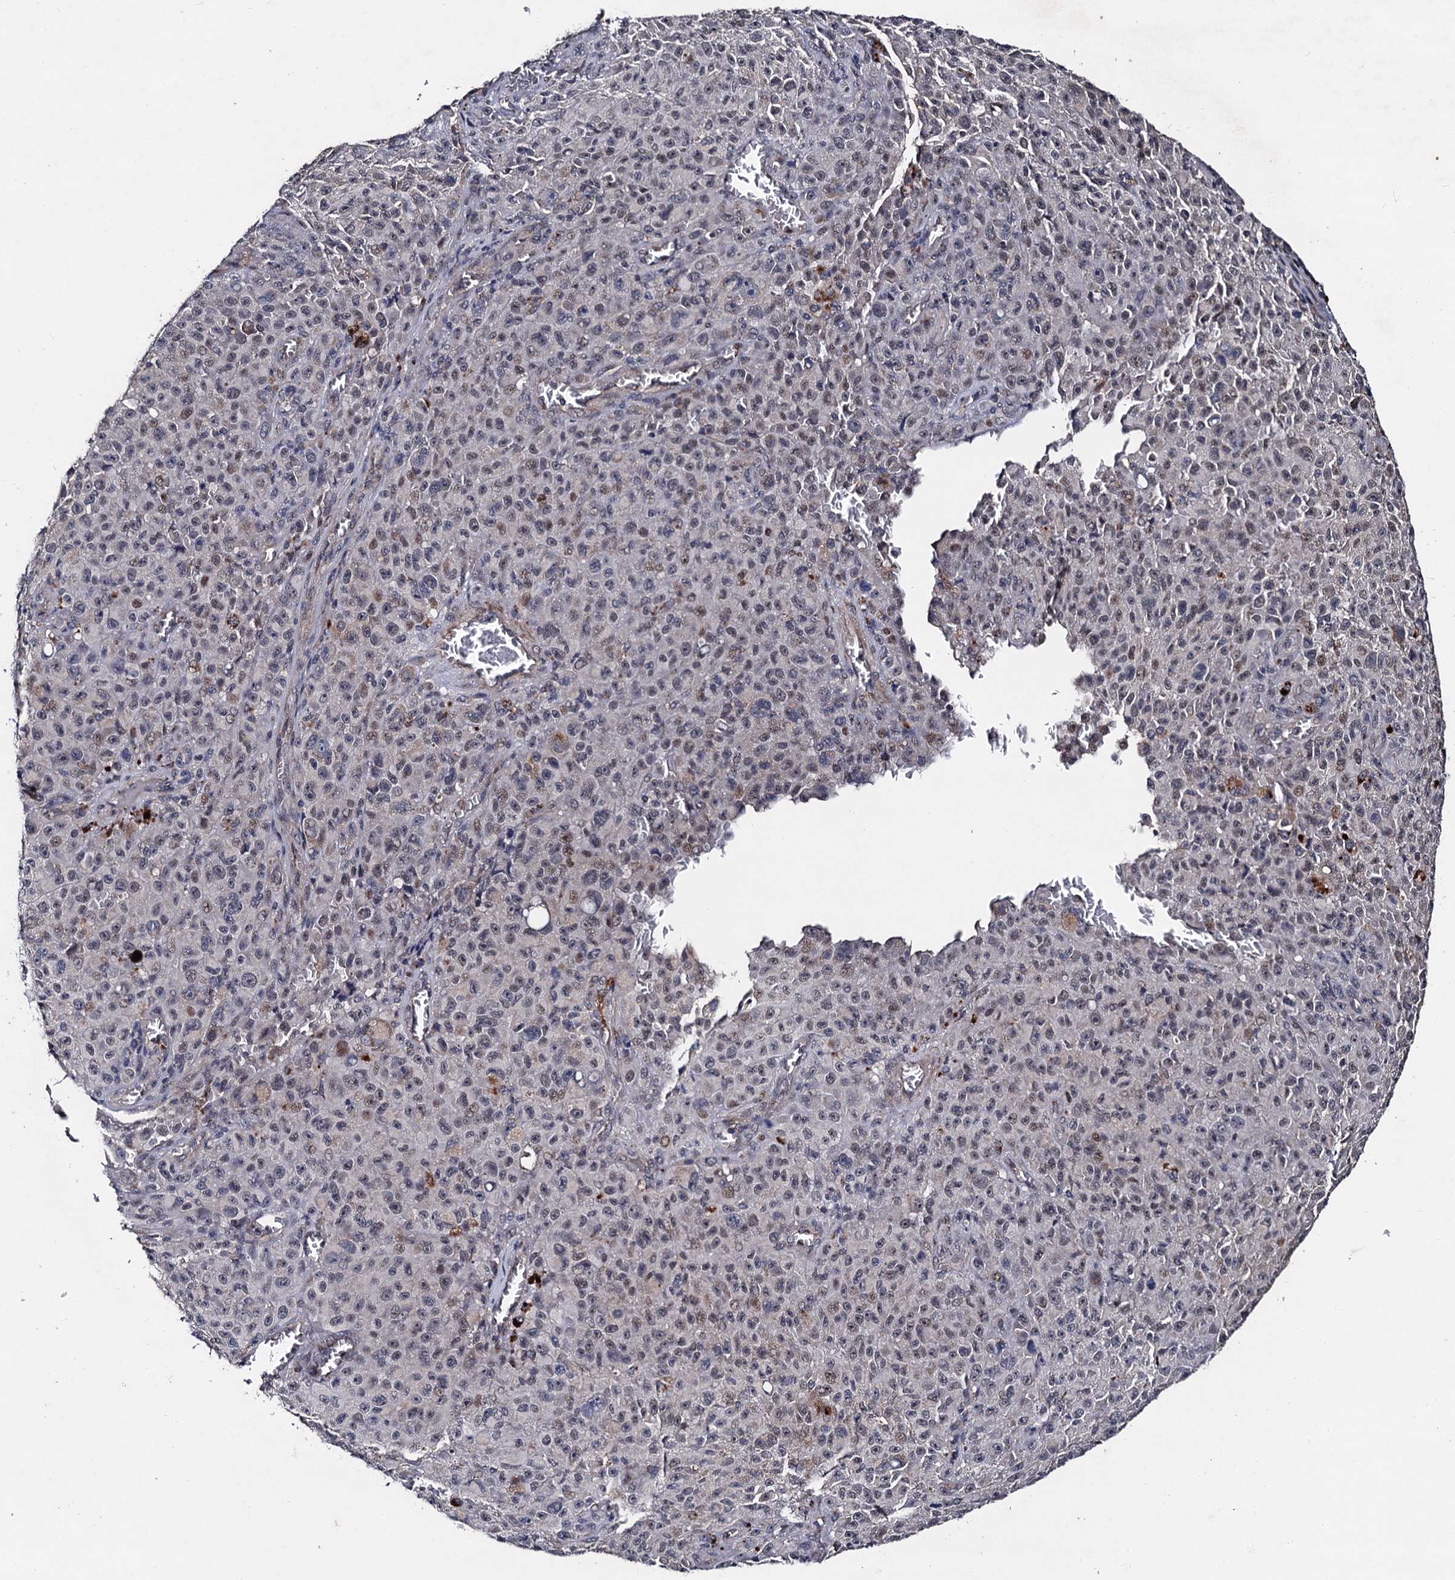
{"staining": {"intensity": "weak", "quantity": "25%-75%", "location": "nuclear"}, "tissue": "melanoma", "cell_type": "Tumor cells", "image_type": "cancer", "snomed": [{"axis": "morphology", "description": "Malignant melanoma, NOS"}, {"axis": "topography", "description": "Skin"}], "caption": "DAB immunohistochemical staining of melanoma displays weak nuclear protein expression in approximately 25%-75% of tumor cells.", "gene": "PPTC7", "patient": {"sex": "female", "age": 82}}